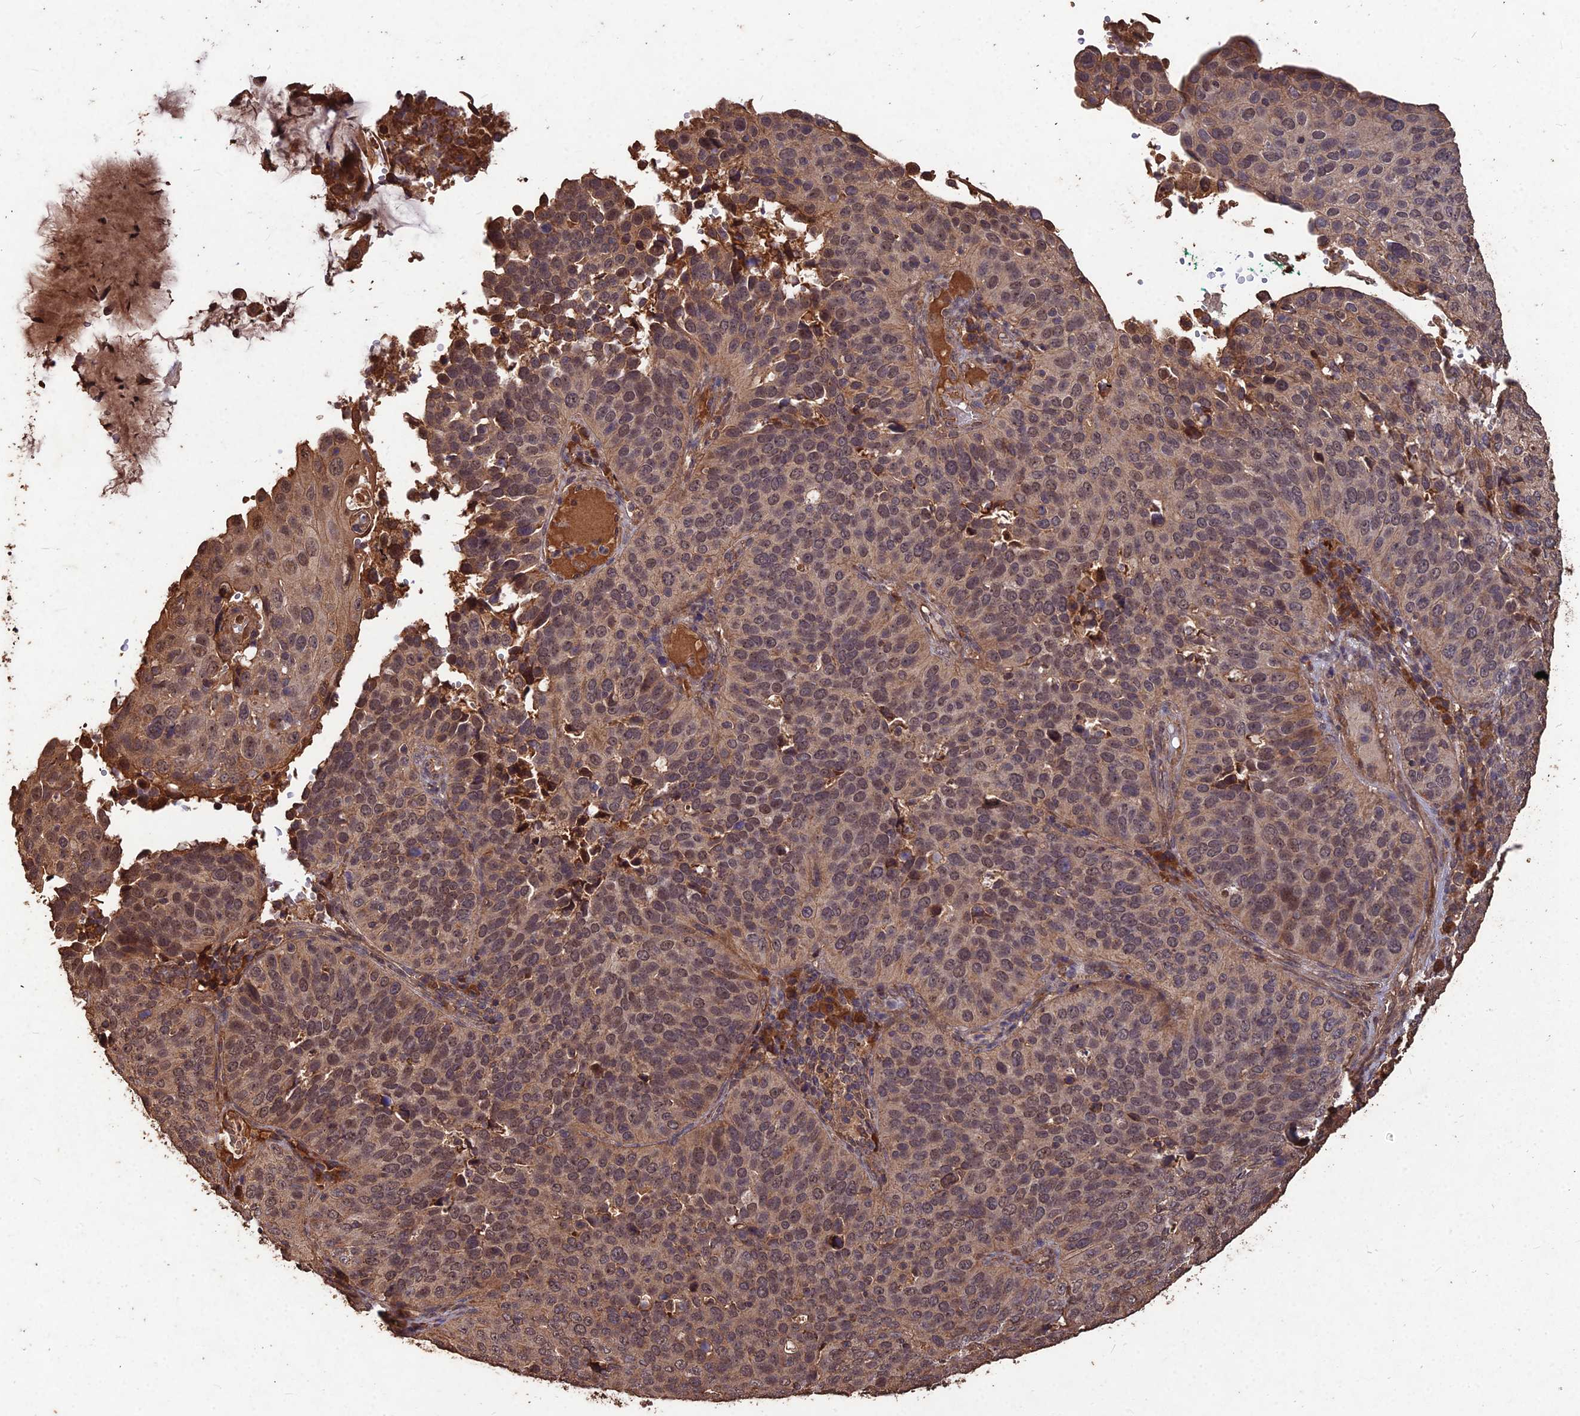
{"staining": {"intensity": "weak", "quantity": "25%-75%", "location": "cytoplasmic/membranous,nuclear"}, "tissue": "cervical cancer", "cell_type": "Tumor cells", "image_type": "cancer", "snomed": [{"axis": "morphology", "description": "Squamous cell carcinoma, NOS"}, {"axis": "topography", "description": "Cervix"}], "caption": "DAB immunohistochemical staining of cervical cancer demonstrates weak cytoplasmic/membranous and nuclear protein expression in about 25%-75% of tumor cells.", "gene": "SYMPK", "patient": {"sex": "female", "age": 36}}